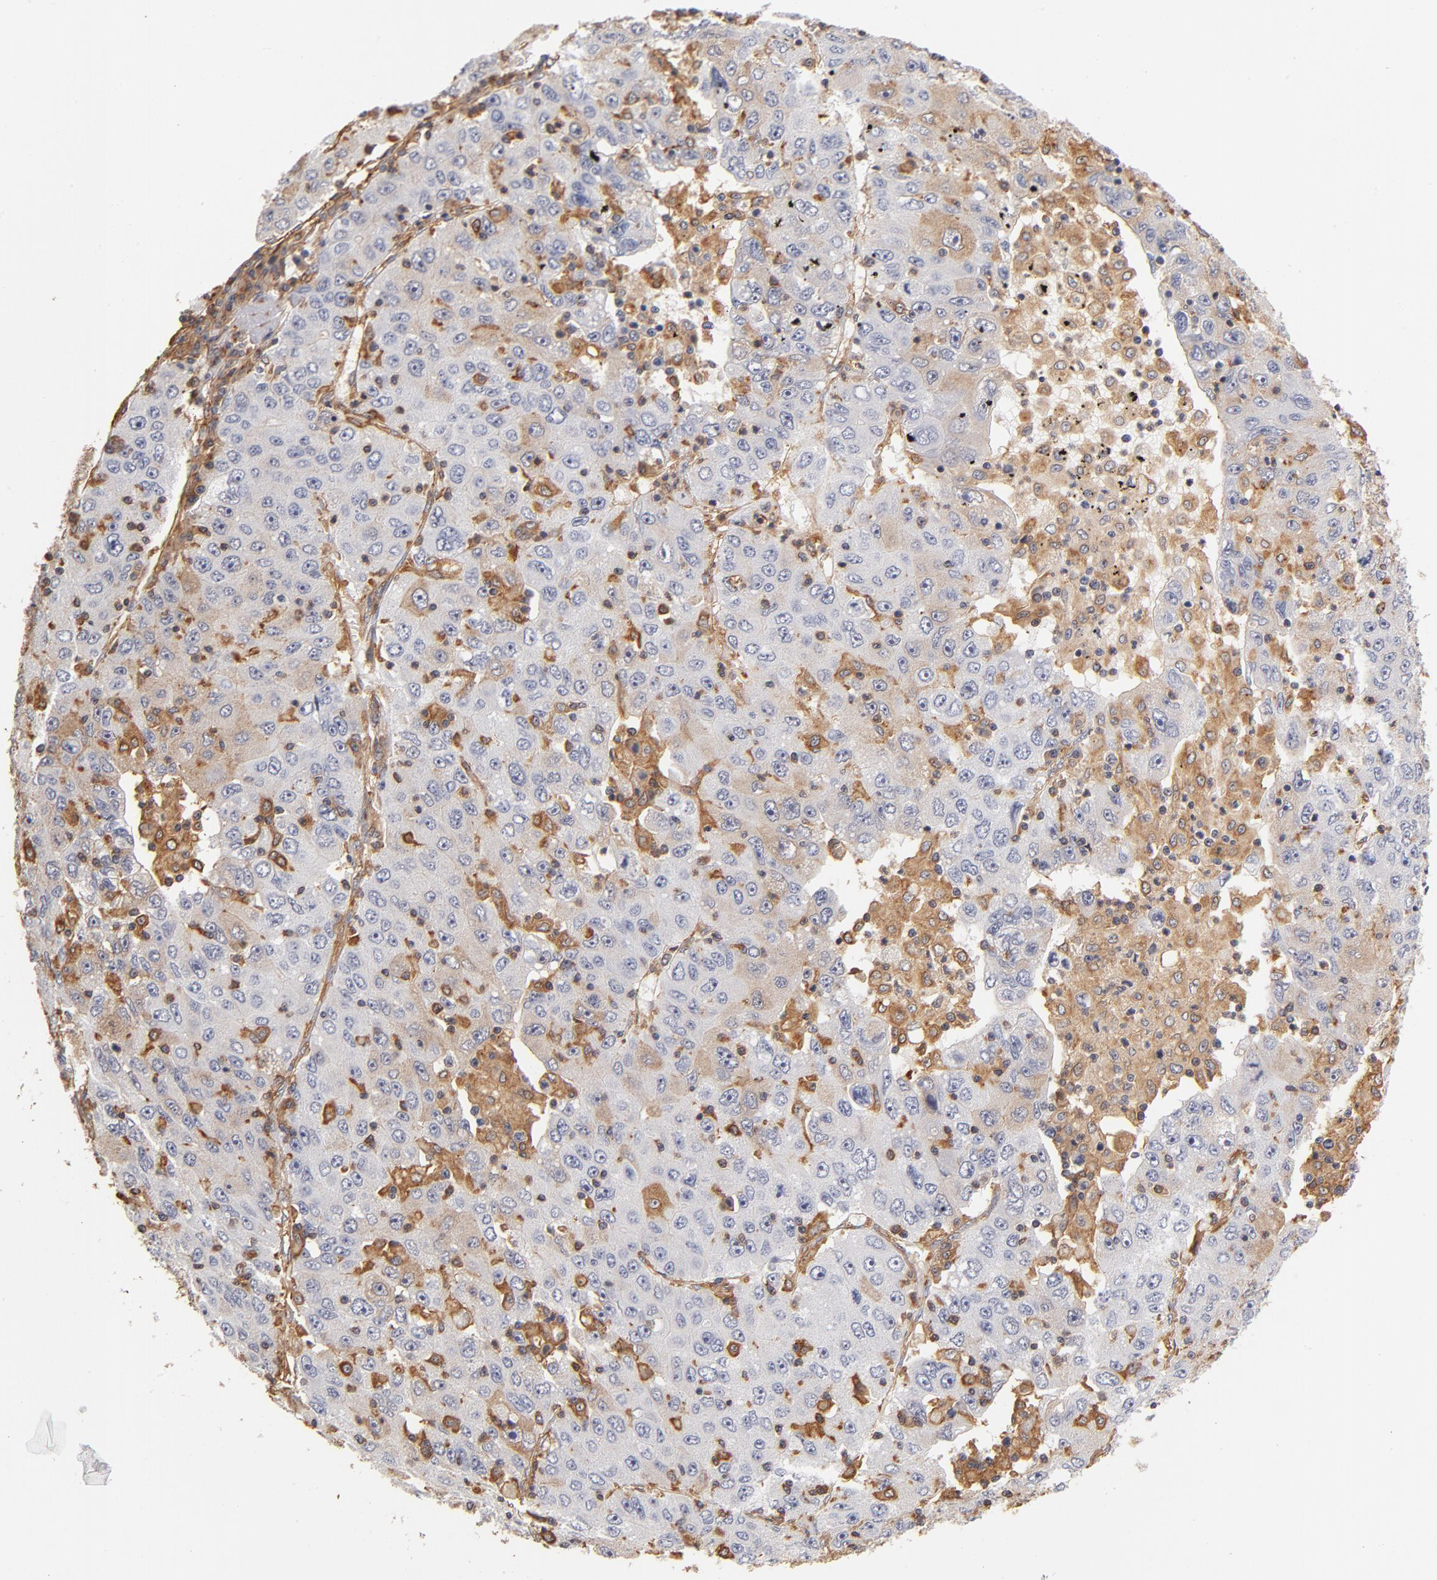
{"staining": {"intensity": "weak", "quantity": "<25%", "location": "cytoplasmic/membranous"}, "tissue": "liver cancer", "cell_type": "Tumor cells", "image_type": "cancer", "snomed": [{"axis": "morphology", "description": "Carcinoma, Hepatocellular, NOS"}, {"axis": "topography", "description": "Liver"}], "caption": "This is an IHC image of human liver cancer. There is no expression in tumor cells.", "gene": "FCMR", "patient": {"sex": "male", "age": 49}}